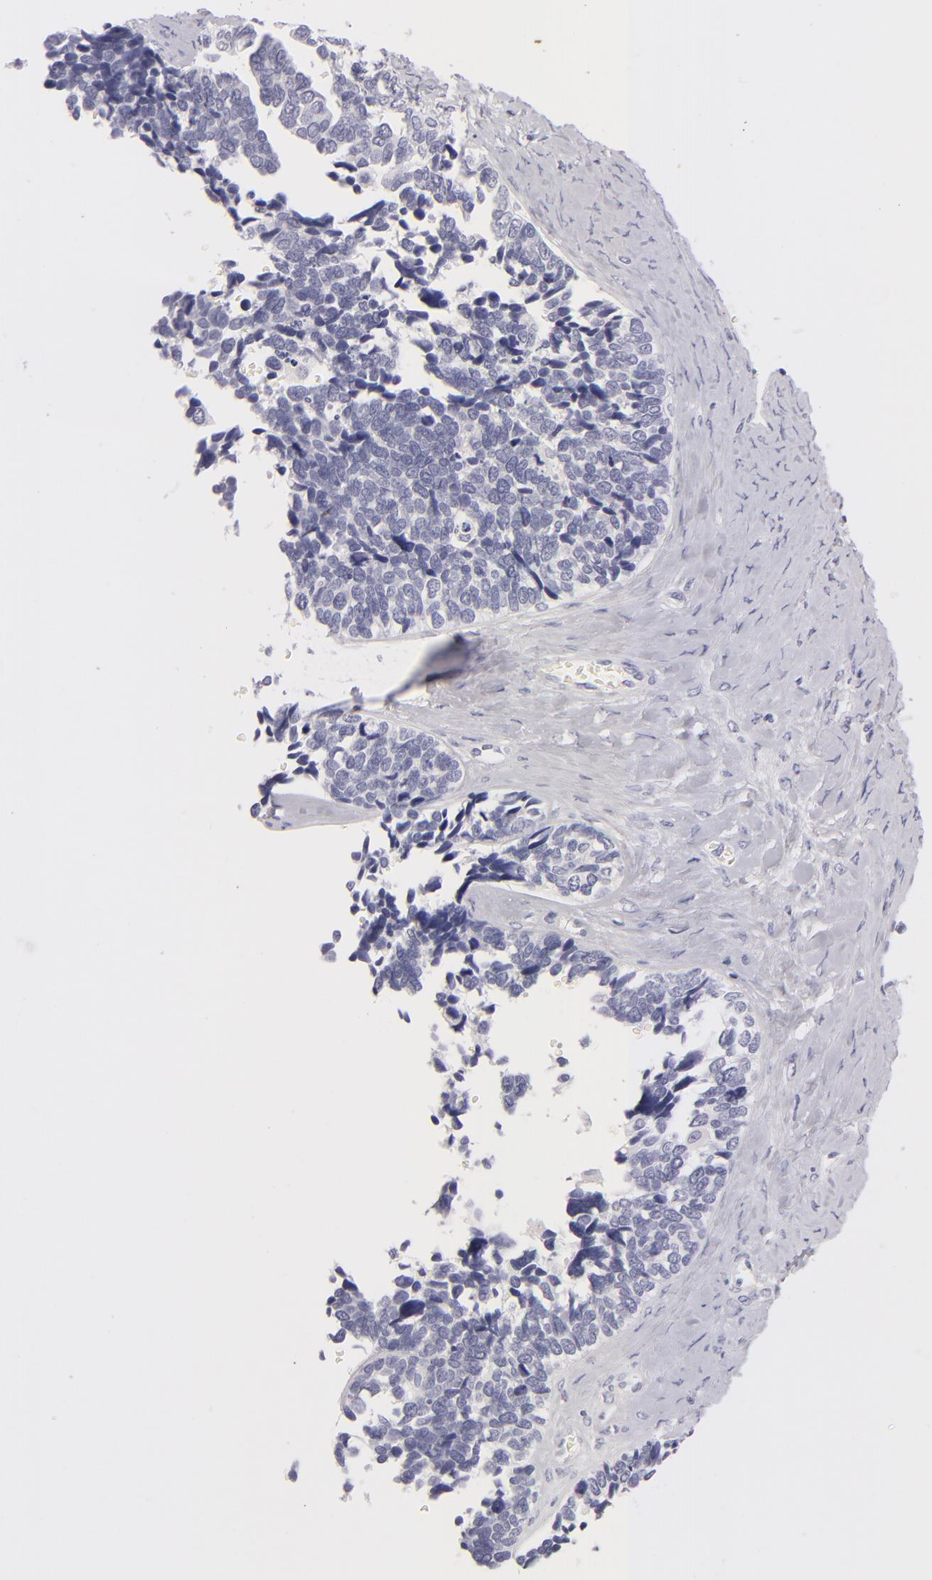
{"staining": {"intensity": "negative", "quantity": "none", "location": "none"}, "tissue": "ovarian cancer", "cell_type": "Tumor cells", "image_type": "cancer", "snomed": [{"axis": "morphology", "description": "Cystadenocarcinoma, serous, NOS"}, {"axis": "topography", "description": "Ovary"}], "caption": "DAB immunohistochemical staining of ovarian serous cystadenocarcinoma reveals no significant expression in tumor cells.", "gene": "TNNC1", "patient": {"sex": "female", "age": 77}}